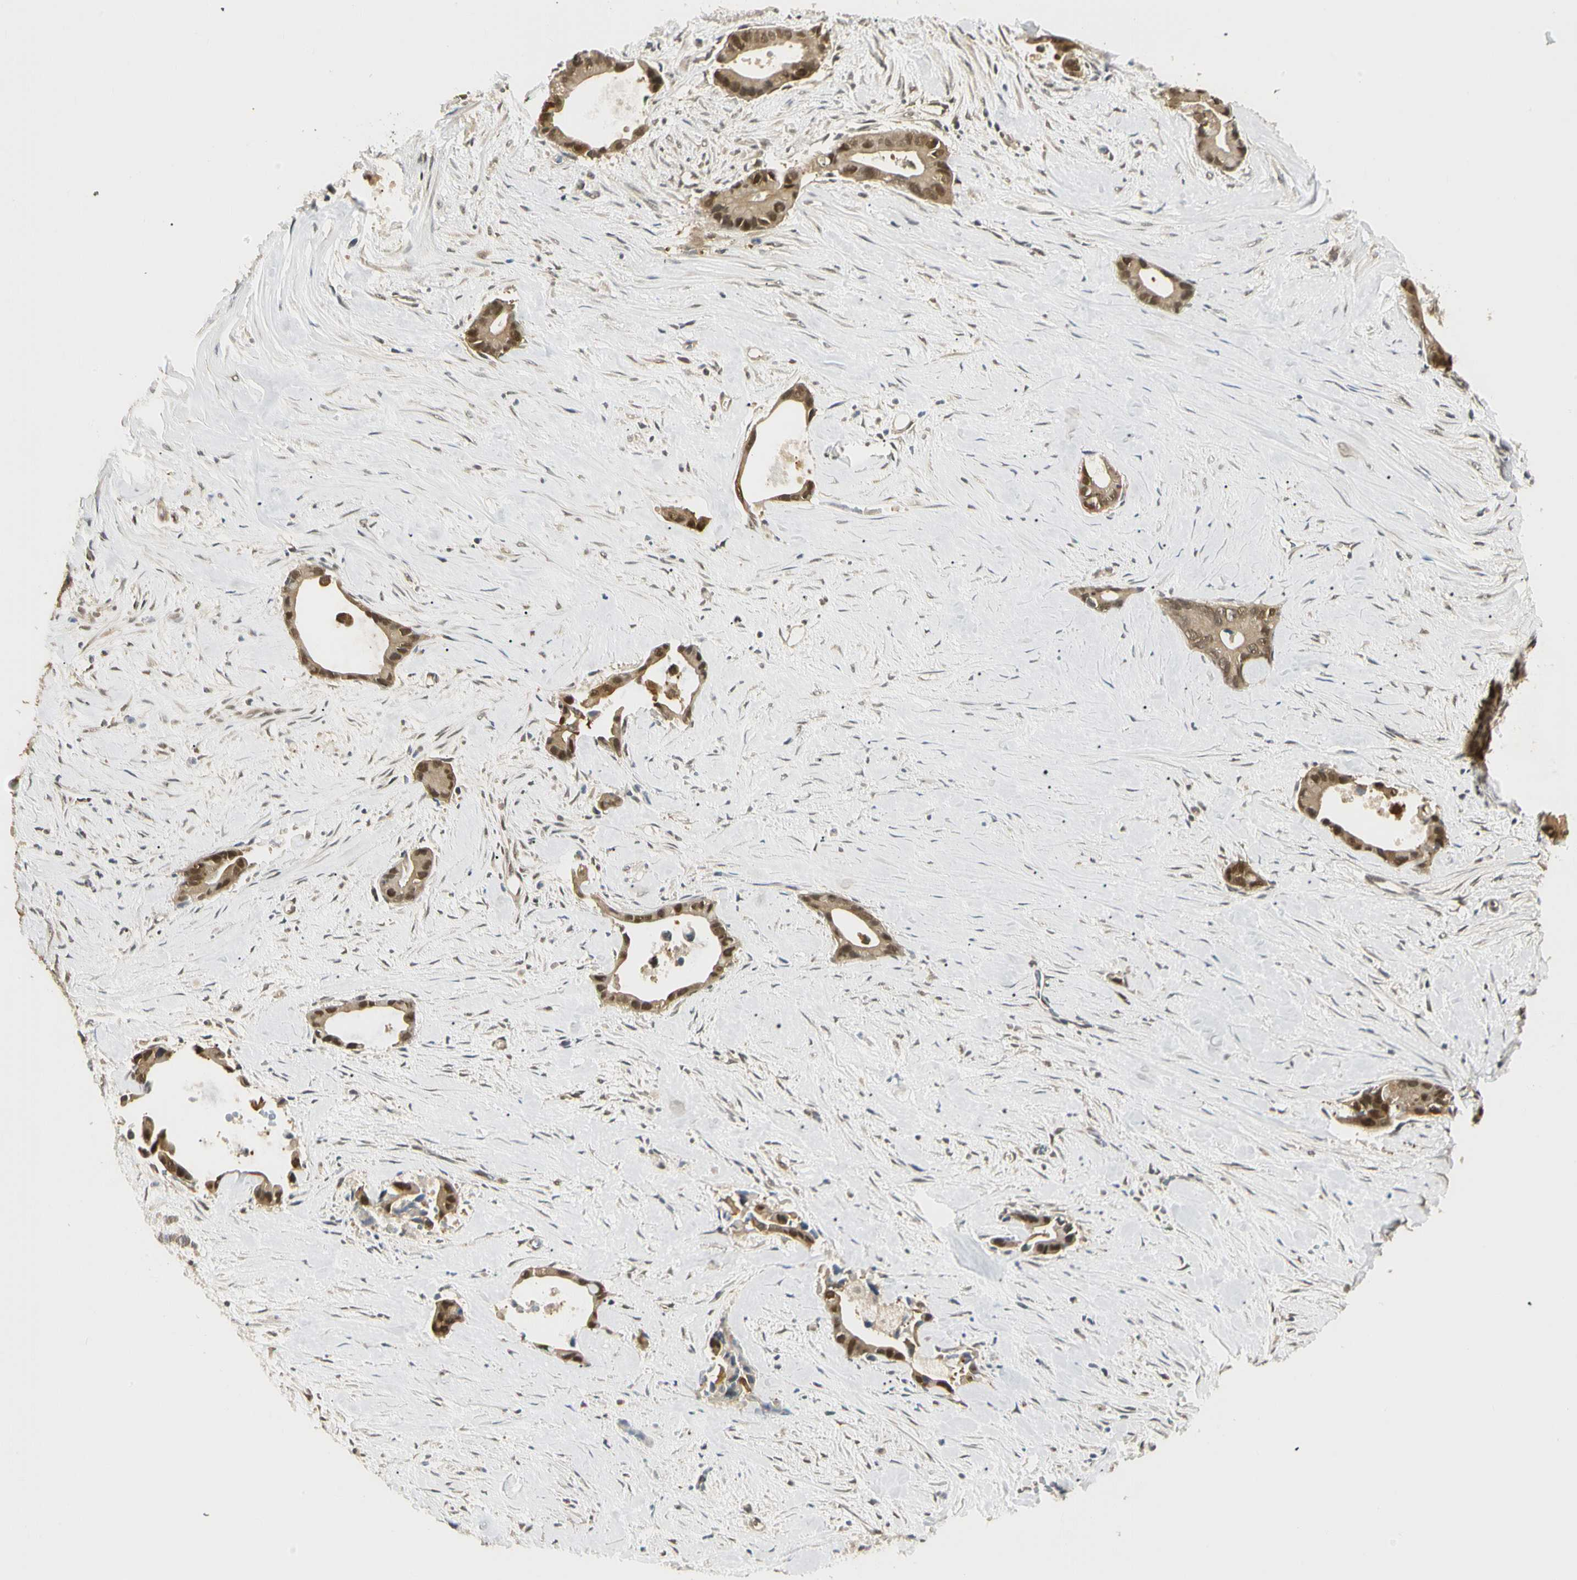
{"staining": {"intensity": "strong", "quantity": ">75%", "location": "cytoplasmic/membranous,nuclear"}, "tissue": "liver cancer", "cell_type": "Tumor cells", "image_type": "cancer", "snomed": [{"axis": "morphology", "description": "Cholangiocarcinoma"}, {"axis": "topography", "description": "Liver"}], "caption": "Approximately >75% of tumor cells in human liver cancer exhibit strong cytoplasmic/membranous and nuclear protein positivity as visualized by brown immunohistochemical staining.", "gene": "UBE2Z", "patient": {"sex": "female", "age": 55}}